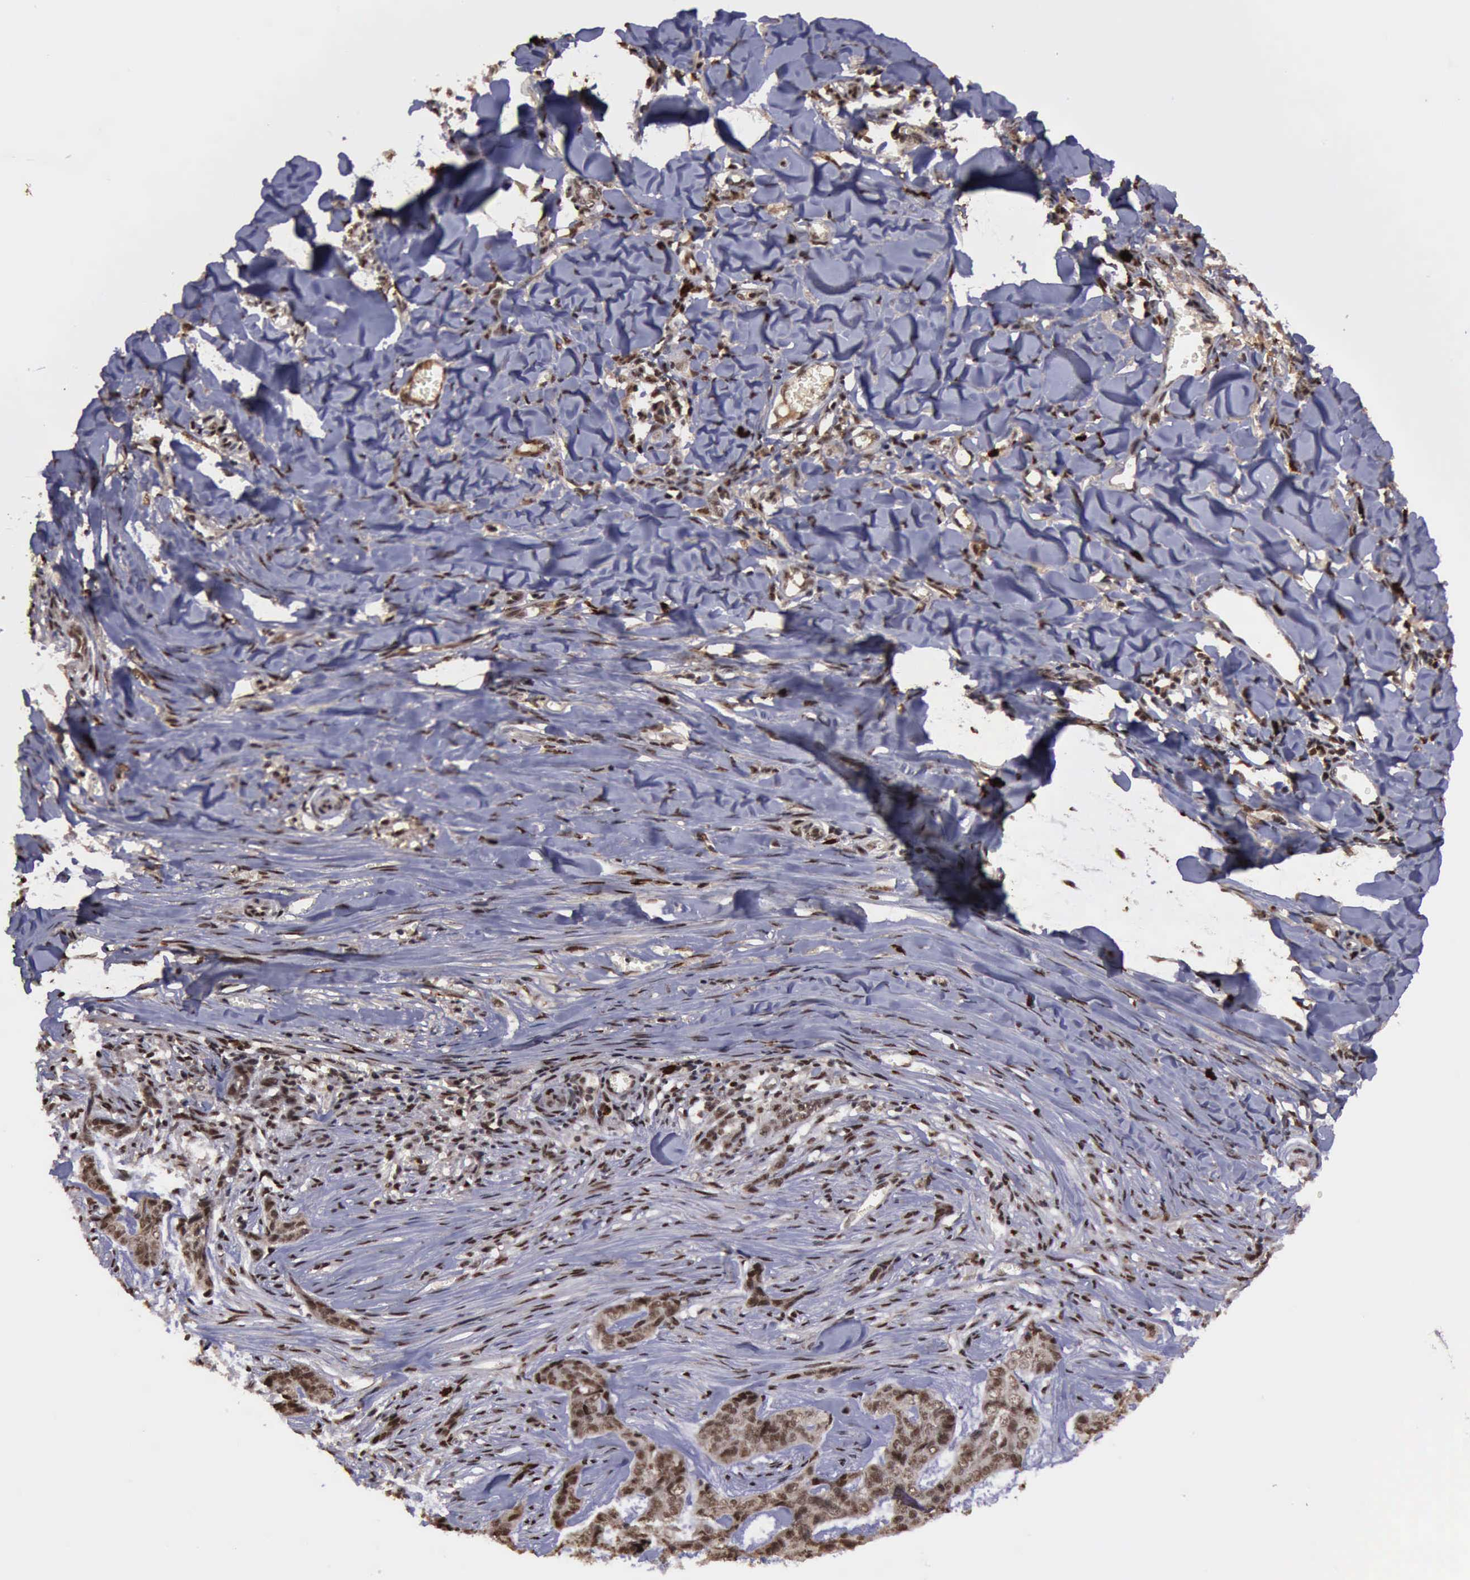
{"staining": {"intensity": "strong", "quantity": ">75%", "location": "nuclear"}, "tissue": "skin cancer", "cell_type": "Tumor cells", "image_type": "cancer", "snomed": [{"axis": "morphology", "description": "Normal tissue, NOS"}, {"axis": "morphology", "description": "Basal cell carcinoma"}, {"axis": "topography", "description": "Skin"}], "caption": "A micrograph showing strong nuclear positivity in about >75% of tumor cells in basal cell carcinoma (skin), as visualized by brown immunohistochemical staining.", "gene": "TRMT2A", "patient": {"sex": "female", "age": 65}}